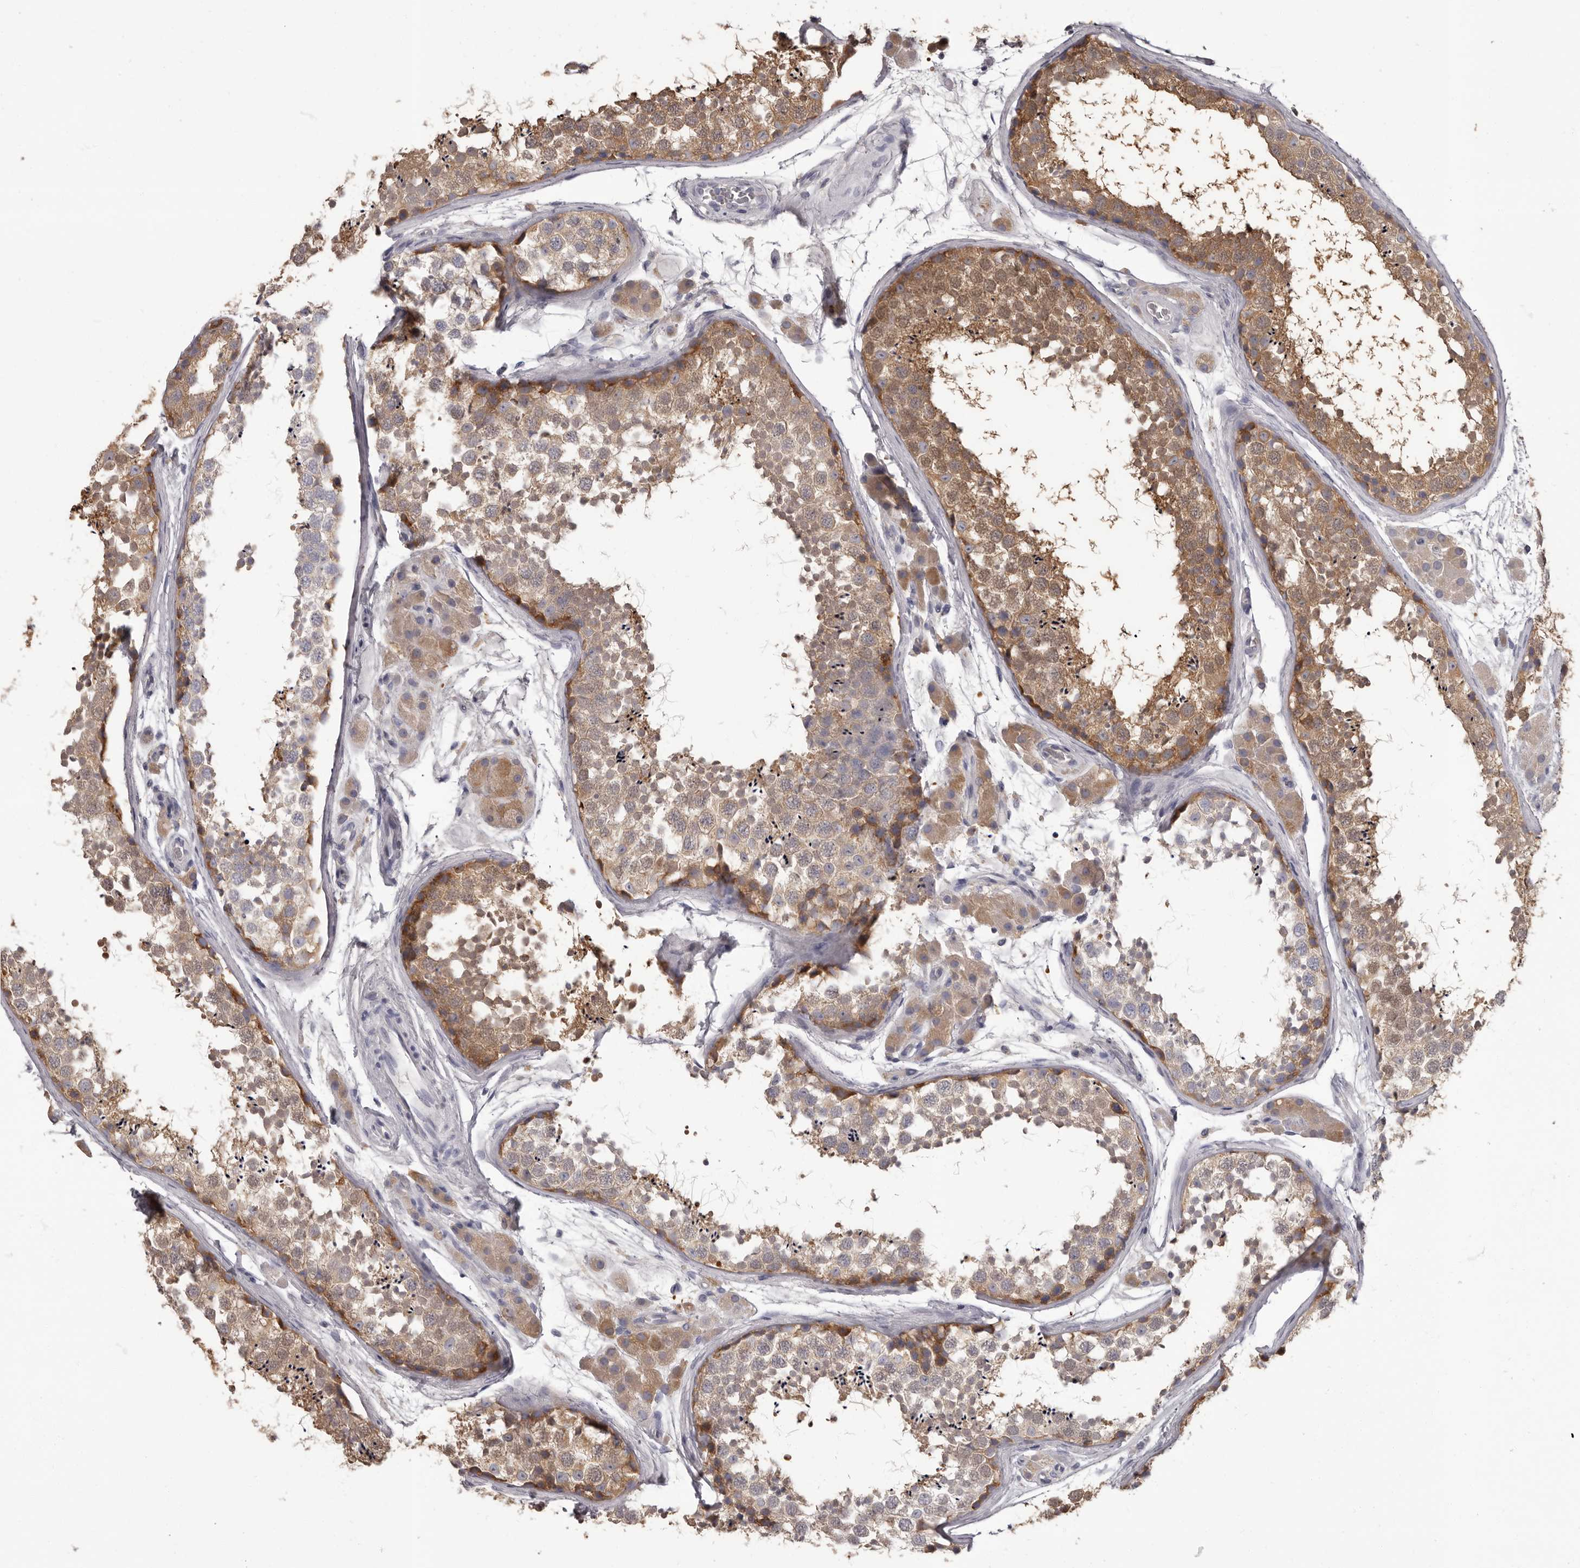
{"staining": {"intensity": "moderate", "quantity": ">75%", "location": "cytoplasmic/membranous"}, "tissue": "testis", "cell_type": "Cells in seminiferous ducts", "image_type": "normal", "snomed": [{"axis": "morphology", "description": "Normal tissue, NOS"}, {"axis": "topography", "description": "Testis"}], "caption": "High-power microscopy captured an immunohistochemistry histopathology image of benign testis, revealing moderate cytoplasmic/membranous staining in about >75% of cells in seminiferous ducts. (DAB (3,3'-diaminobenzidine) IHC with brightfield microscopy, high magnification).", "gene": "APEH", "patient": {"sex": "male", "age": 56}}